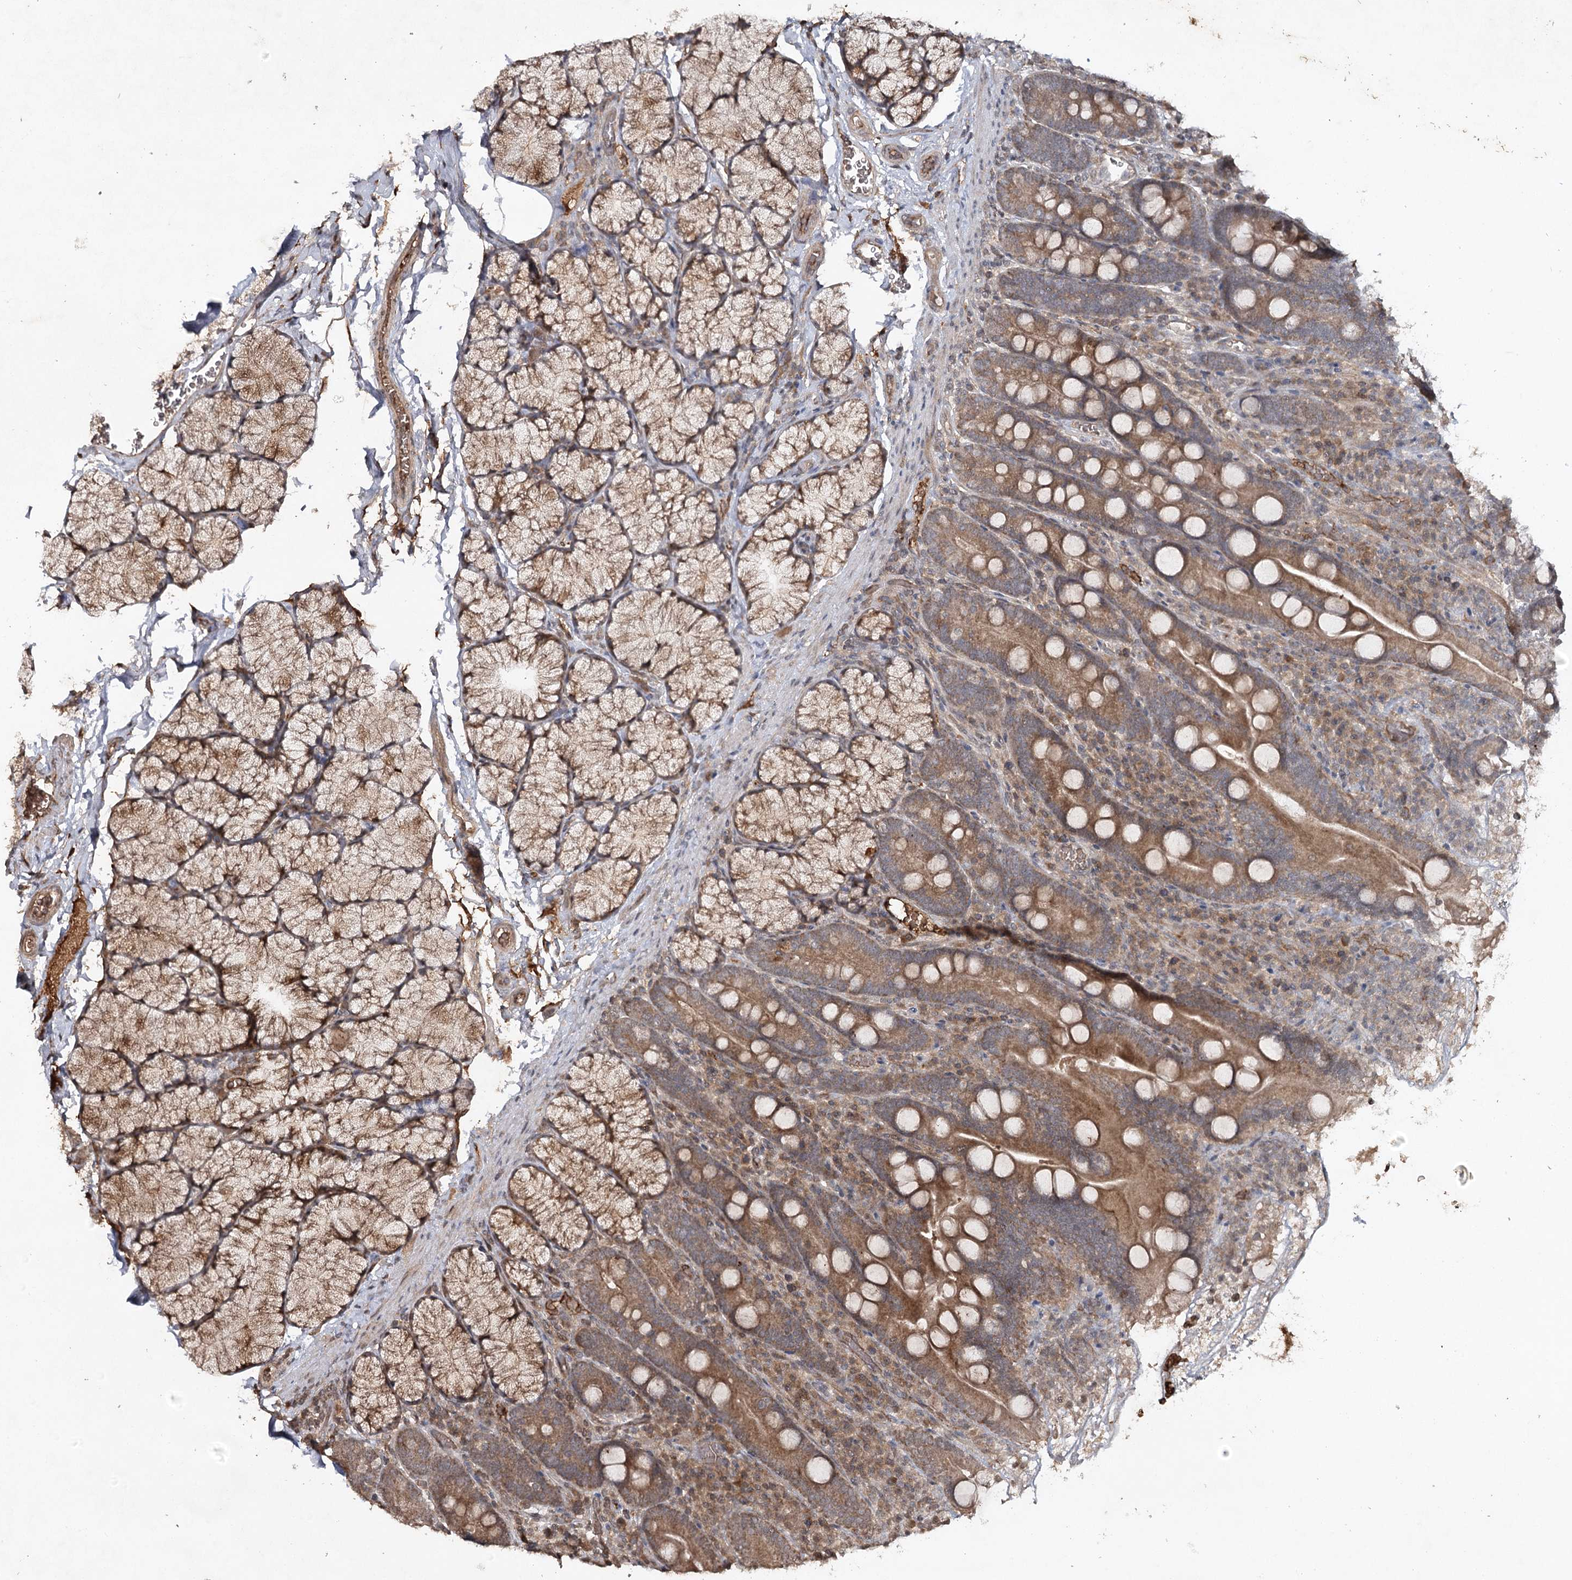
{"staining": {"intensity": "moderate", "quantity": ">75%", "location": "cytoplasmic/membranous"}, "tissue": "duodenum", "cell_type": "Glandular cells", "image_type": "normal", "snomed": [{"axis": "morphology", "description": "Normal tissue, NOS"}, {"axis": "topography", "description": "Duodenum"}], "caption": "Protein staining of normal duodenum demonstrates moderate cytoplasmic/membranous staining in approximately >75% of glandular cells.", "gene": "CYP2B6", "patient": {"sex": "male", "age": 35}}